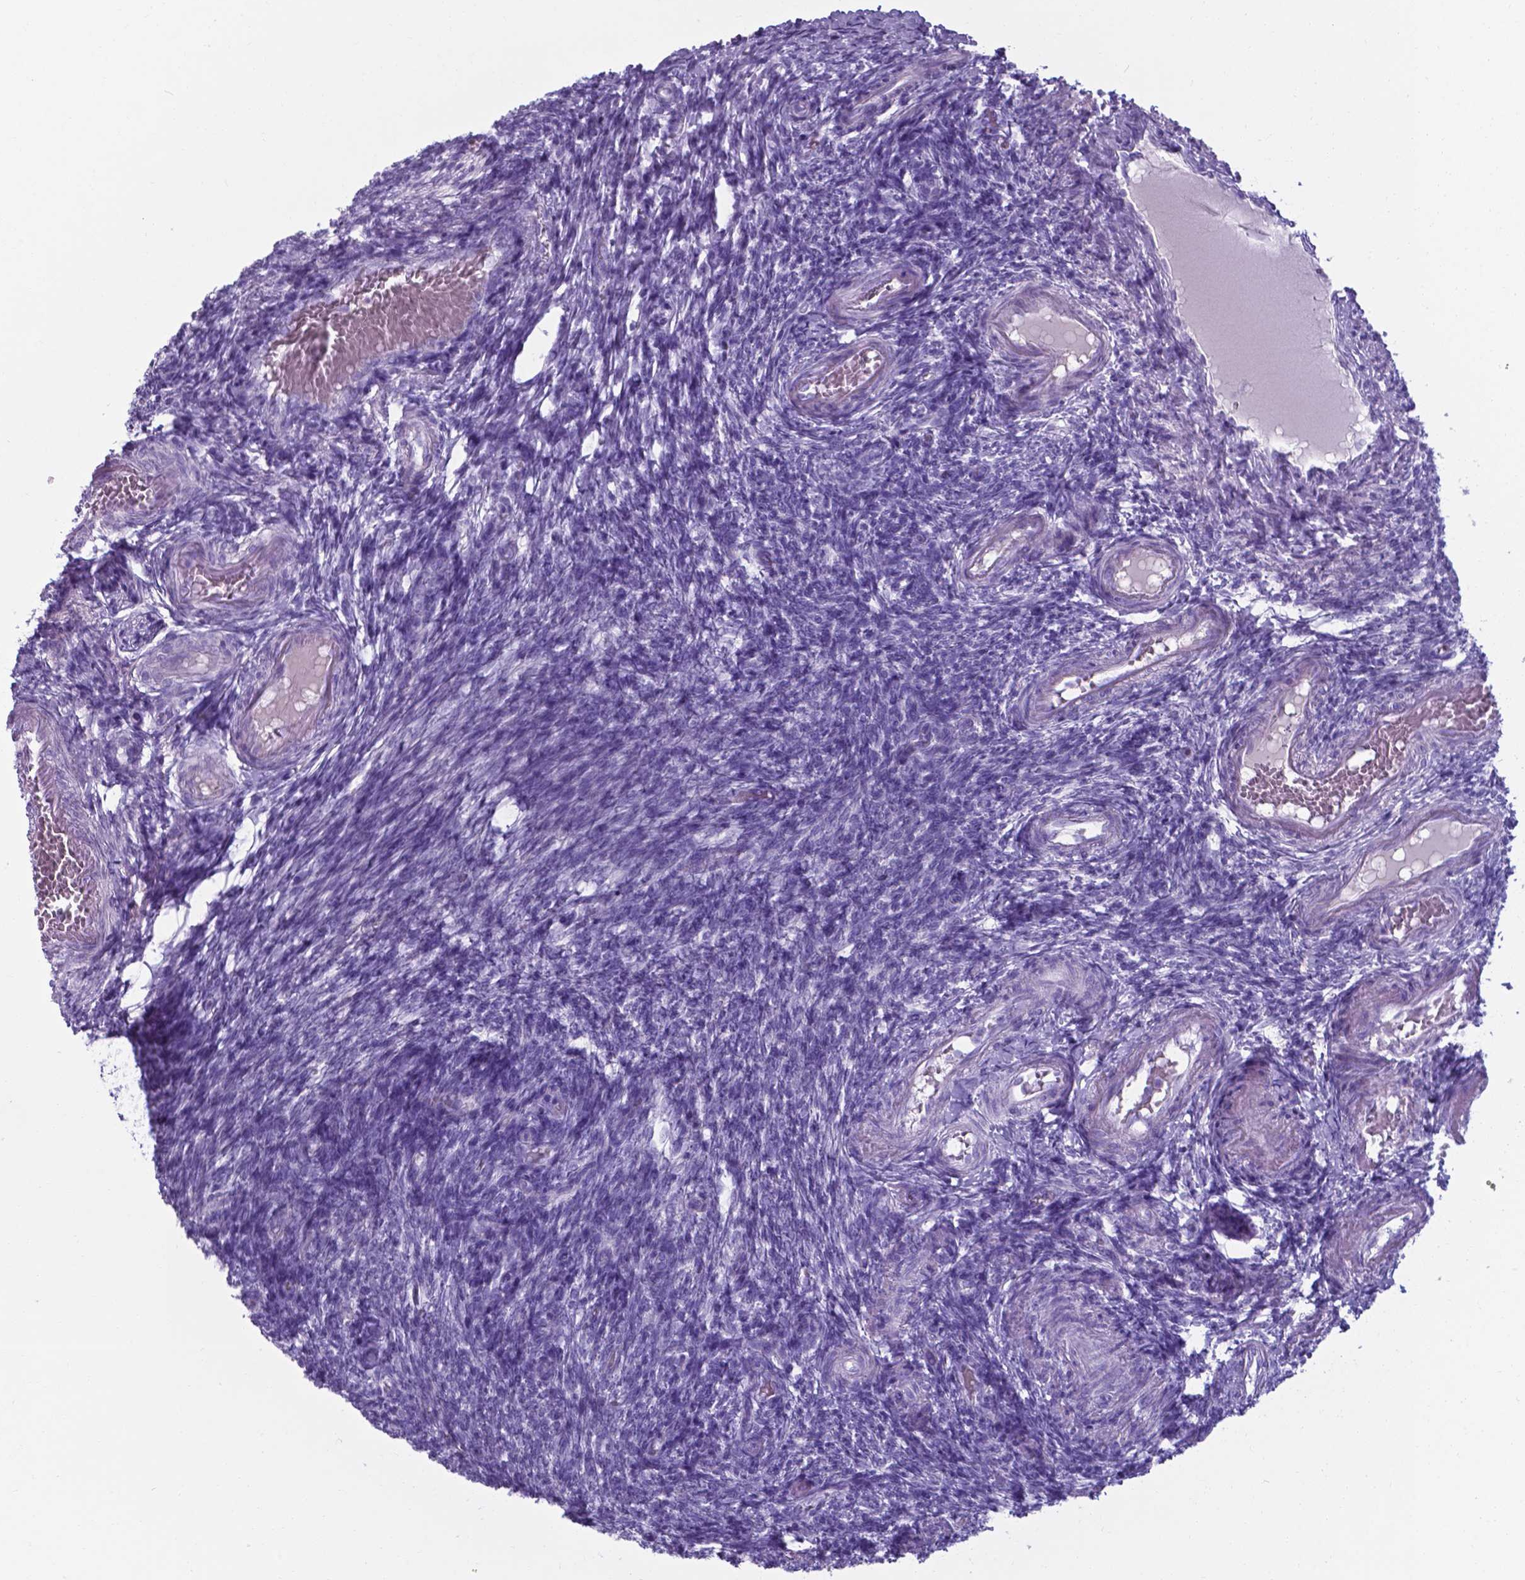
{"staining": {"intensity": "negative", "quantity": "none", "location": "none"}, "tissue": "ovary", "cell_type": "Ovarian stroma cells", "image_type": "normal", "snomed": [{"axis": "morphology", "description": "Normal tissue, NOS"}, {"axis": "topography", "description": "Ovary"}], "caption": "A high-resolution histopathology image shows immunohistochemistry (IHC) staining of benign ovary, which demonstrates no significant staining in ovarian stroma cells. (Immunohistochemistry, brightfield microscopy, high magnification).", "gene": "AP5B1", "patient": {"sex": "female", "age": 39}}